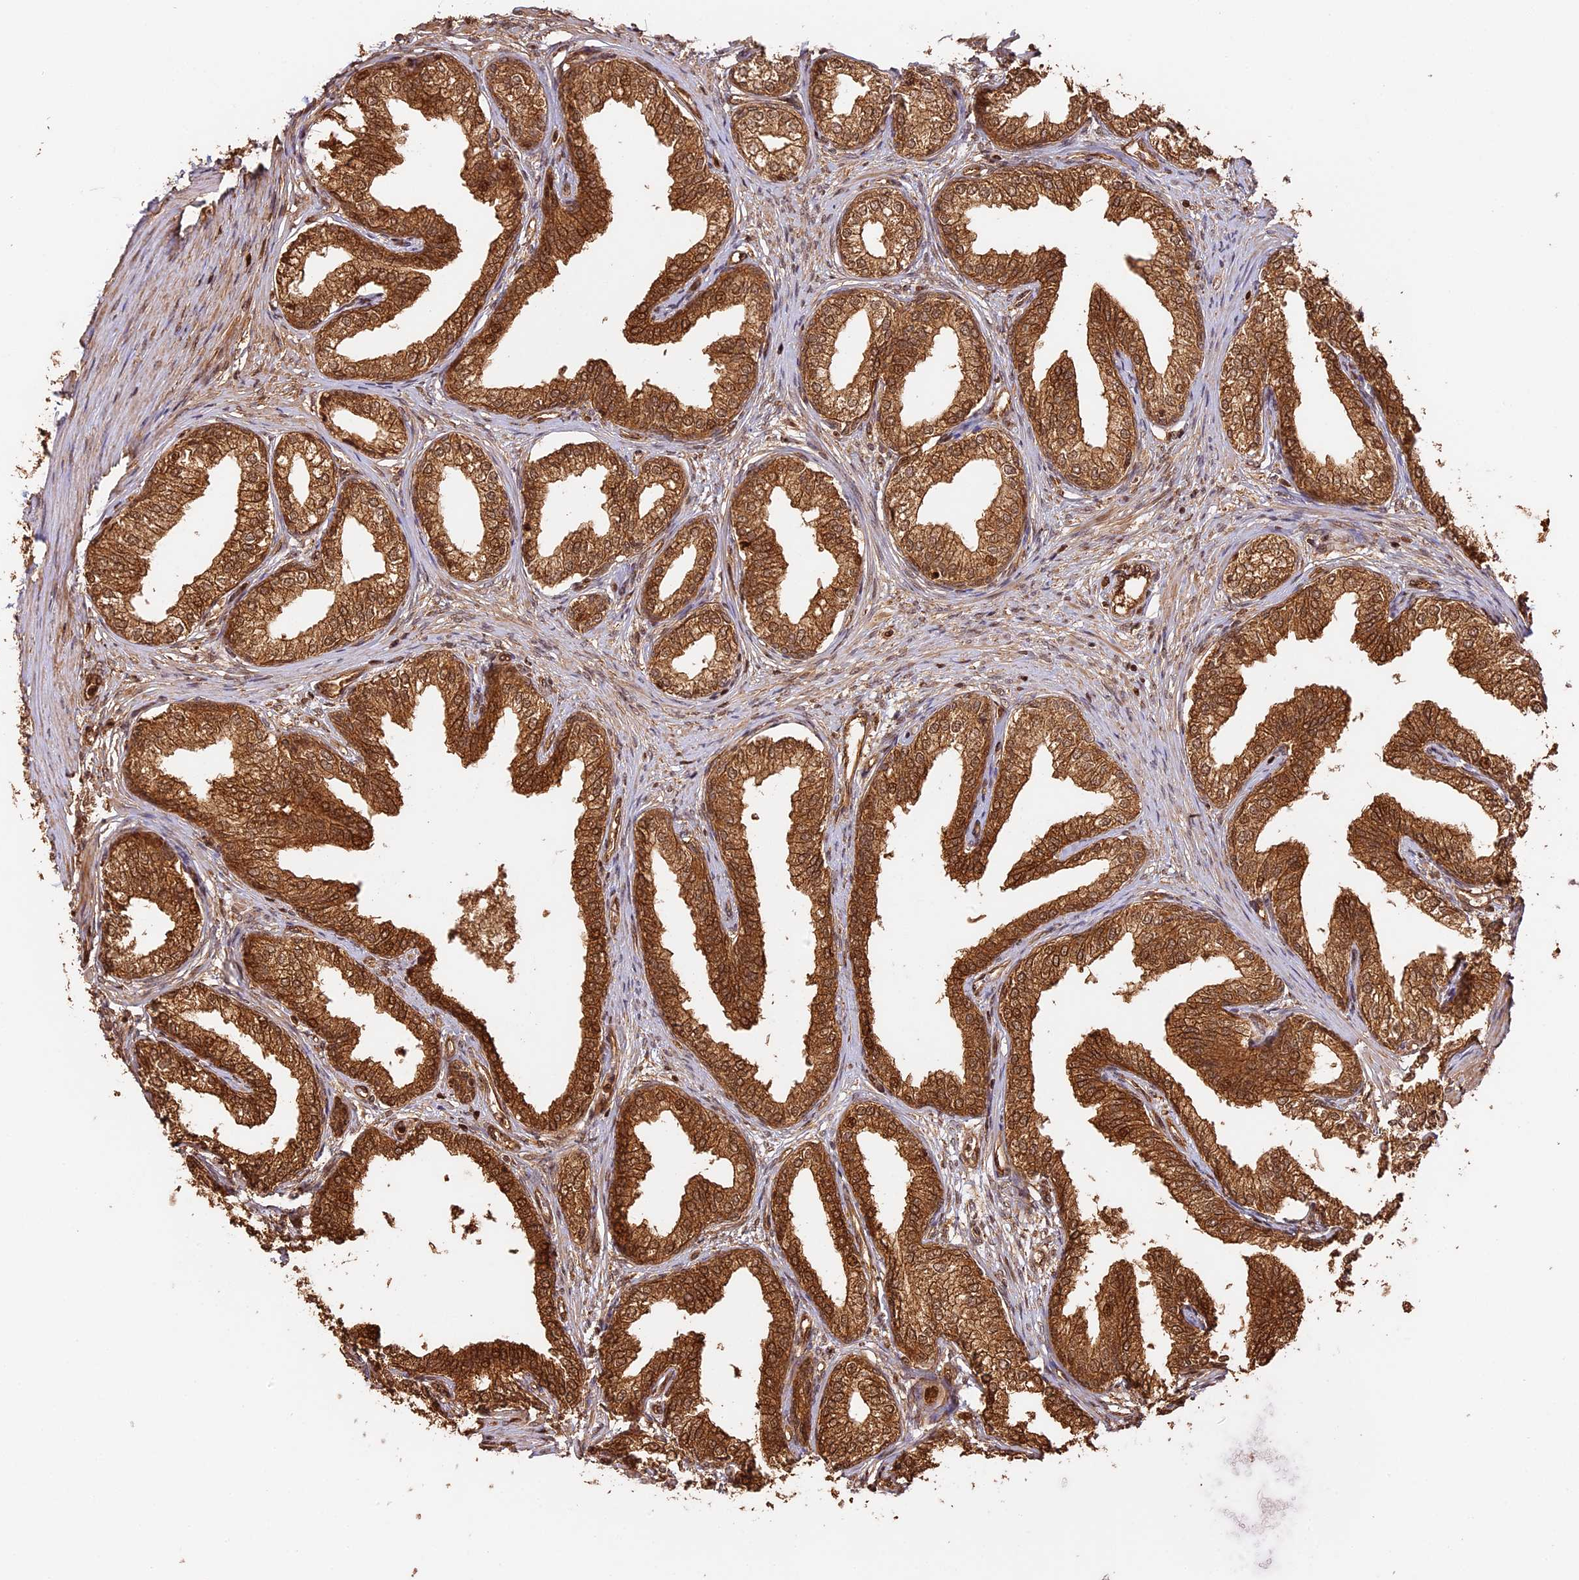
{"staining": {"intensity": "moderate", "quantity": ">75%", "location": "cytoplasmic/membranous"}, "tissue": "prostate cancer", "cell_type": "Tumor cells", "image_type": "cancer", "snomed": [{"axis": "morphology", "description": "Adenocarcinoma, High grade"}, {"axis": "topography", "description": "Prostate"}], "caption": "High-grade adenocarcinoma (prostate) stained for a protein (brown) exhibits moderate cytoplasmic/membranous positive staining in about >75% of tumor cells.", "gene": "PPP1R37", "patient": {"sex": "male", "age": 63}}